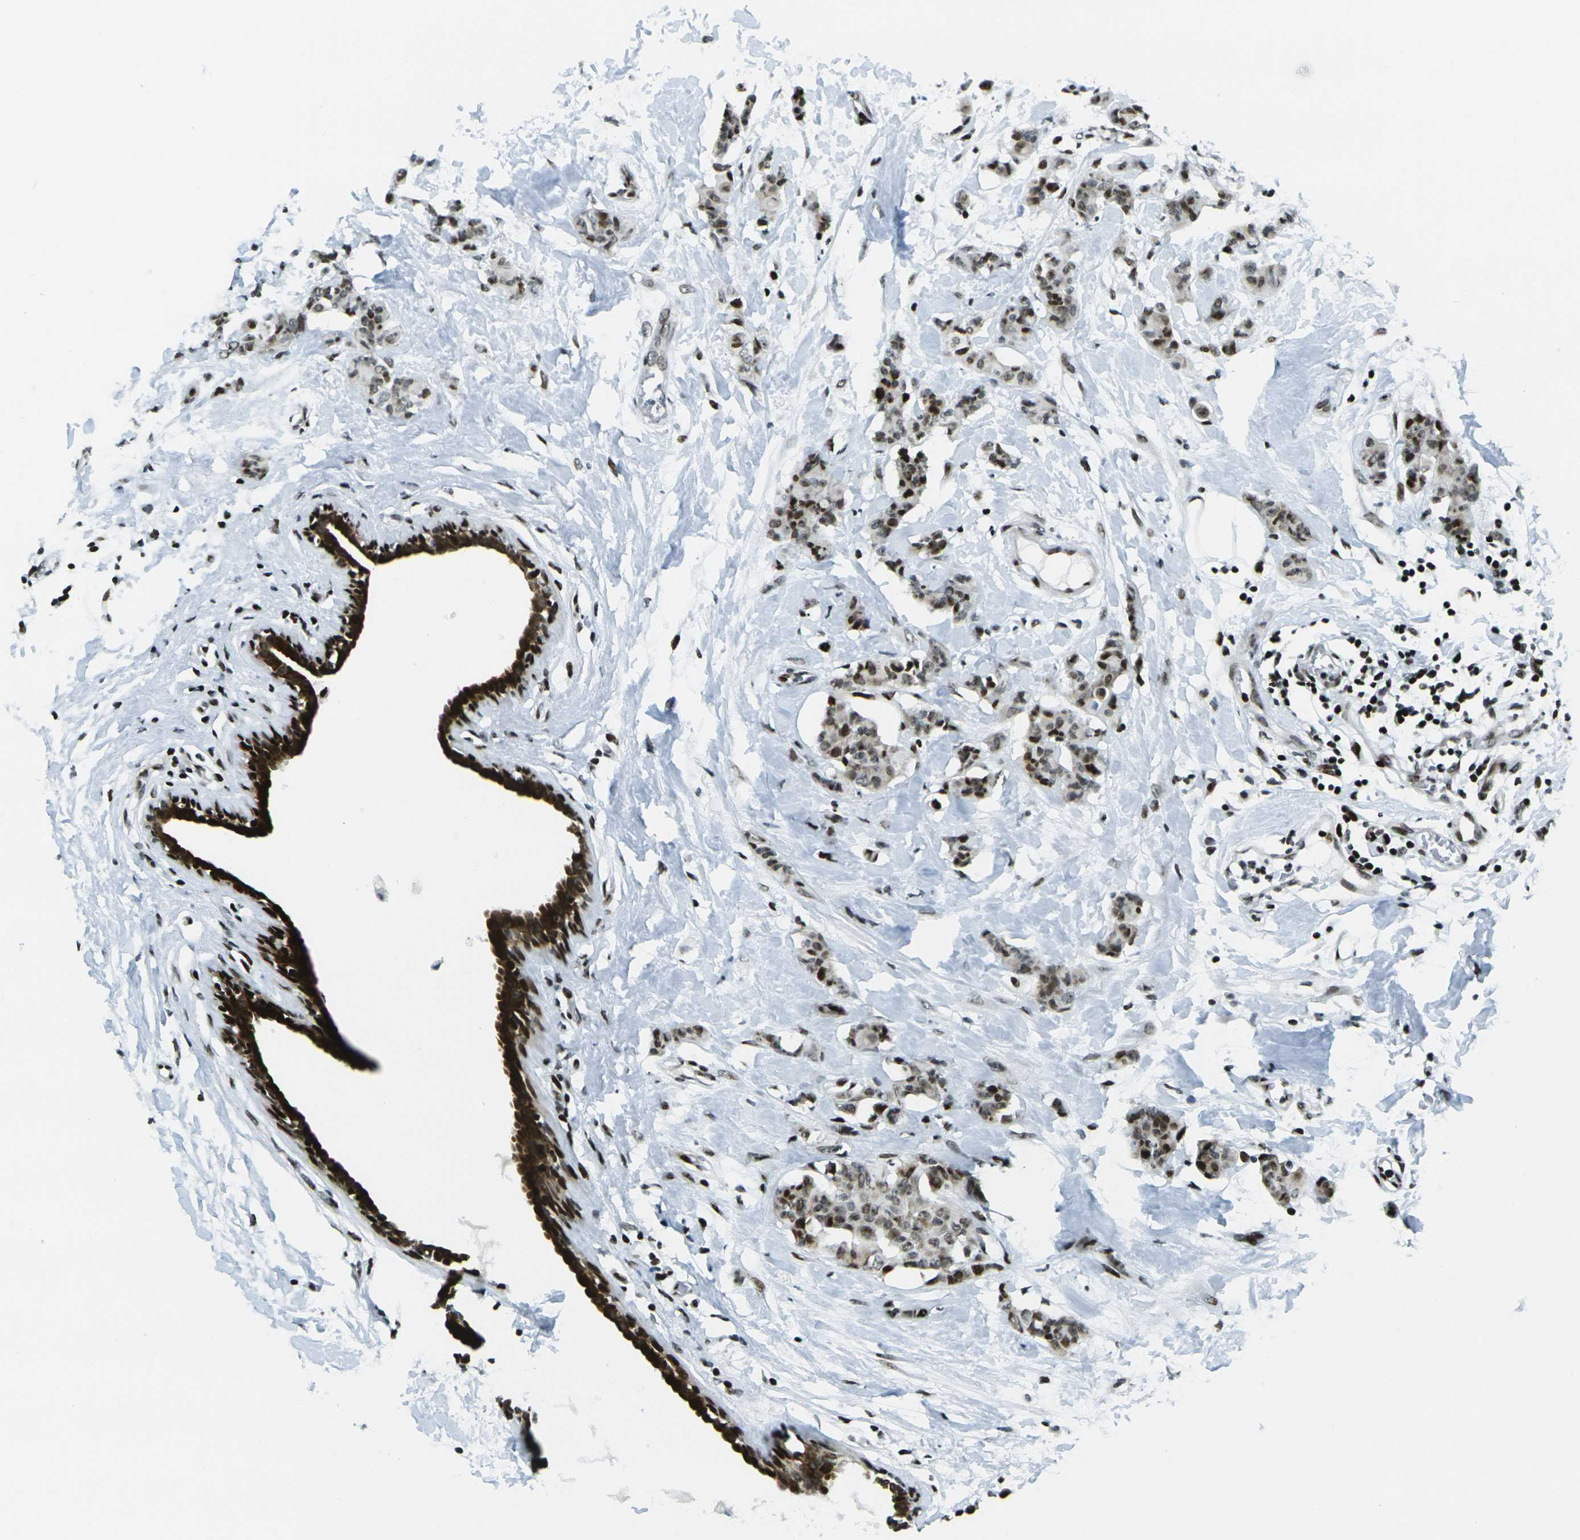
{"staining": {"intensity": "moderate", "quantity": ">75%", "location": "nuclear"}, "tissue": "breast cancer", "cell_type": "Tumor cells", "image_type": "cancer", "snomed": [{"axis": "morphology", "description": "Normal tissue, NOS"}, {"axis": "morphology", "description": "Duct carcinoma"}, {"axis": "topography", "description": "Breast"}], "caption": "IHC micrograph of human breast cancer (intraductal carcinoma) stained for a protein (brown), which shows medium levels of moderate nuclear positivity in about >75% of tumor cells.", "gene": "H3-3A", "patient": {"sex": "female", "age": 40}}